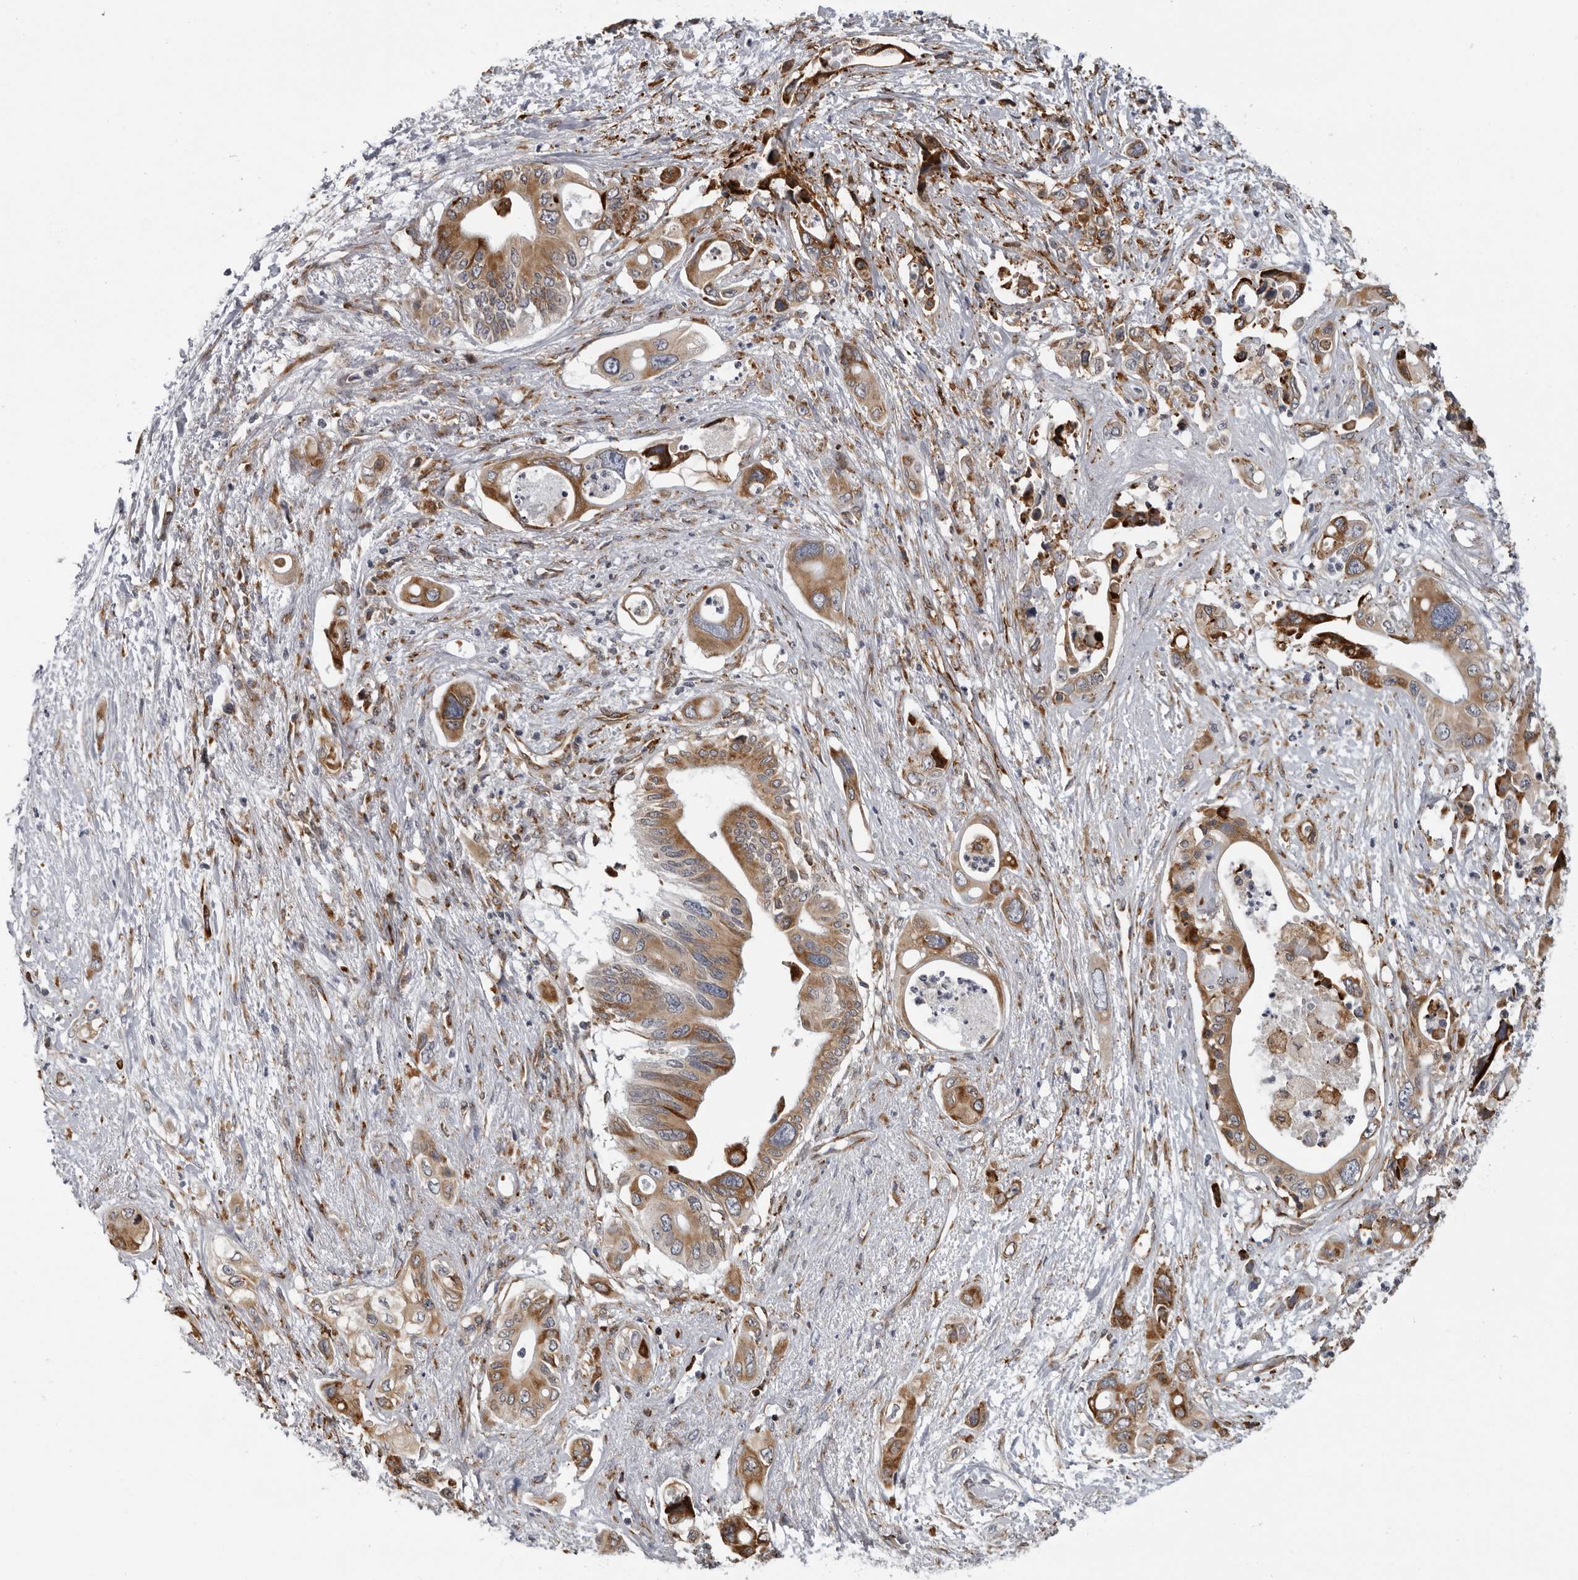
{"staining": {"intensity": "moderate", "quantity": ">75%", "location": "cytoplasmic/membranous"}, "tissue": "pancreatic cancer", "cell_type": "Tumor cells", "image_type": "cancer", "snomed": [{"axis": "morphology", "description": "Adenocarcinoma, NOS"}, {"axis": "topography", "description": "Pancreas"}], "caption": "Immunohistochemical staining of human pancreatic adenocarcinoma exhibits medium levels of moderate cytoplasmic/membranous expression in approximately >75% of tumor cells.", "gene": "ALPK2", "patient": {"sex": "male", "age": 66}}